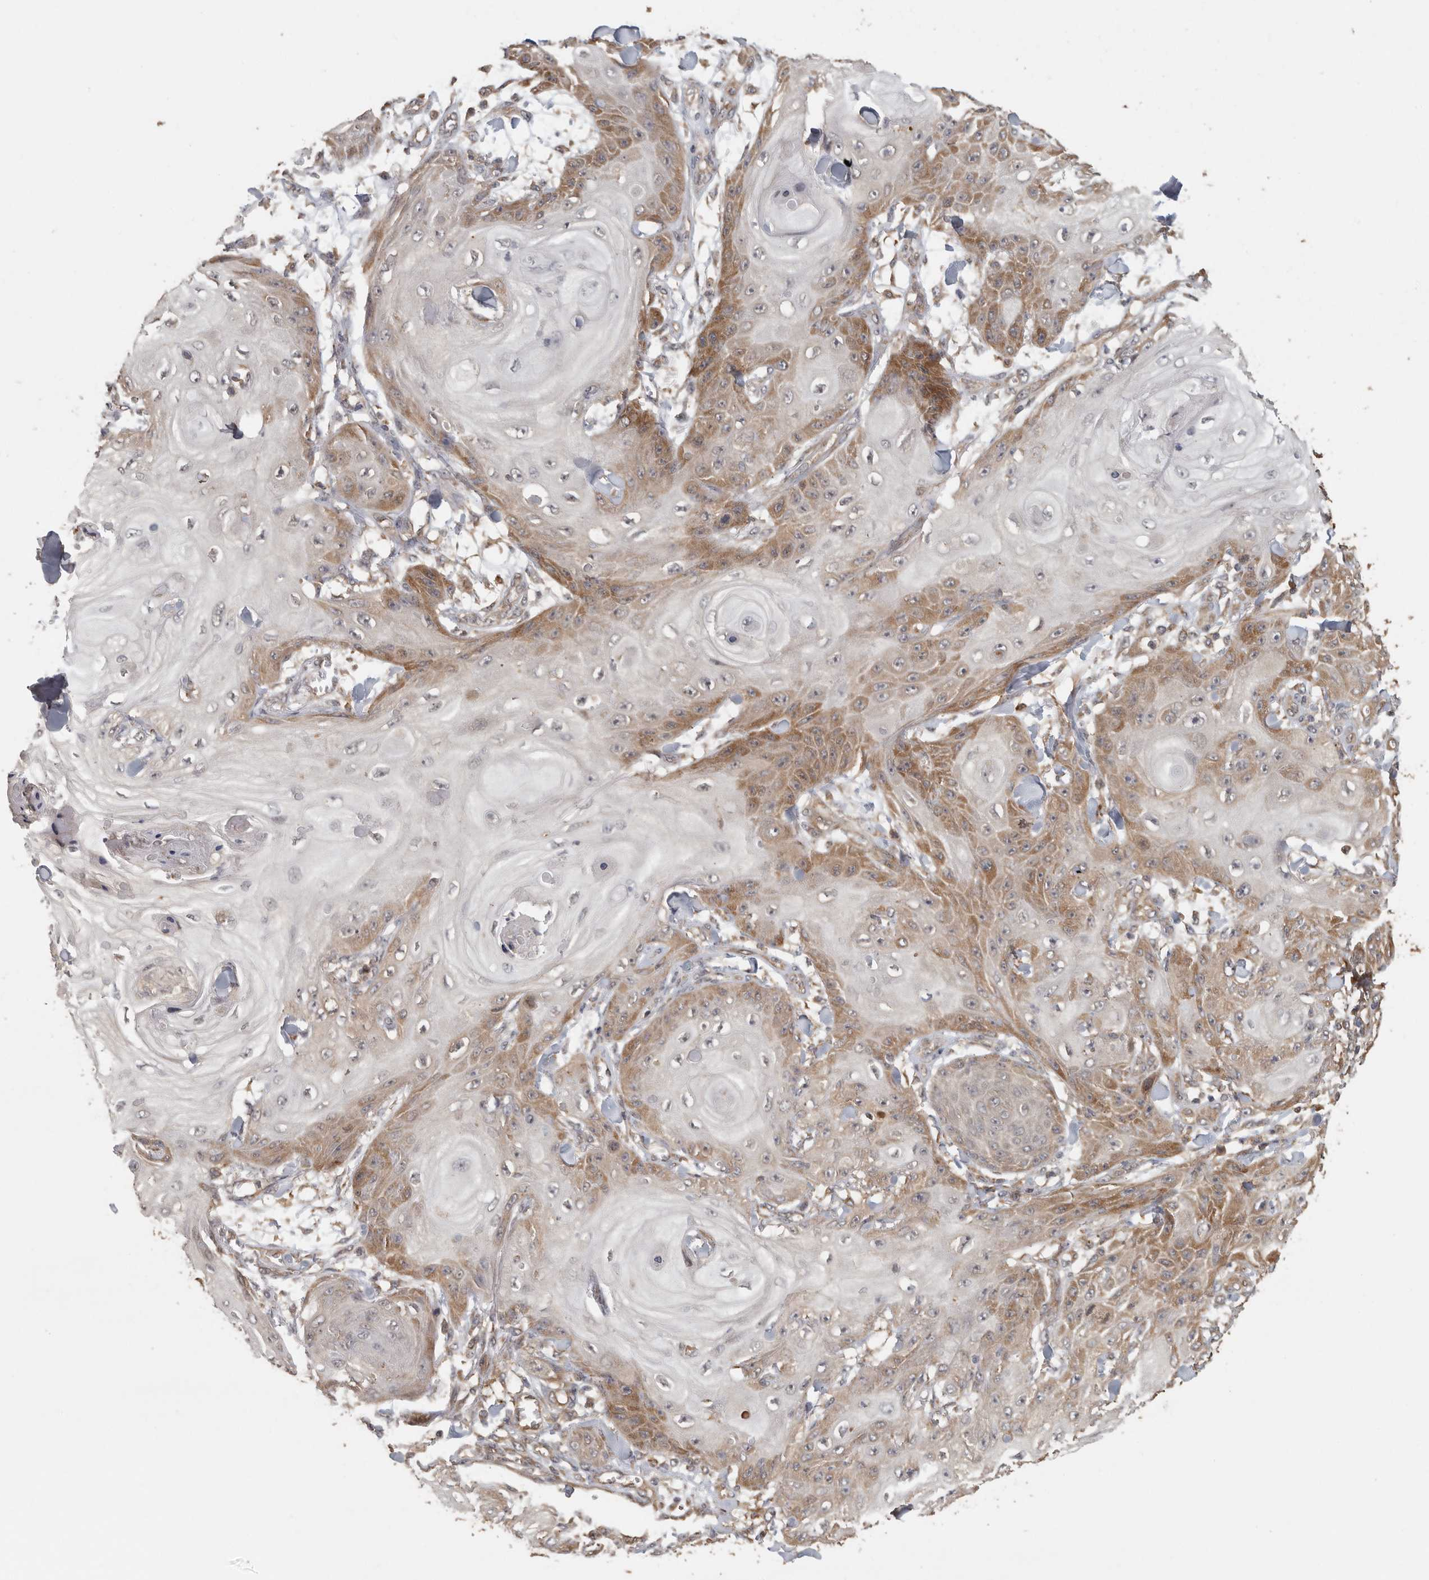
{"staining": {"intensity": "moderate", "quantity": "25%-75%", "location": "cytoplasmic/membranous"}, "tissue": "skin cancer", "cell_type": "Tumor cells", "image_type": "cancer", "snomed": [{"axis": "morphology", "description": "Squamous cell carcinoma, NOS"}, {"axis": "topography", "description": "Skin"}], "caption": "Moderate cytoplasmic/membranous staining for a protein is identified in approximately 25%-75% of tumor cells of skin cancer using IHC.", "gene": "CCT8", "patient": {"sex": "male", "age": 74}}